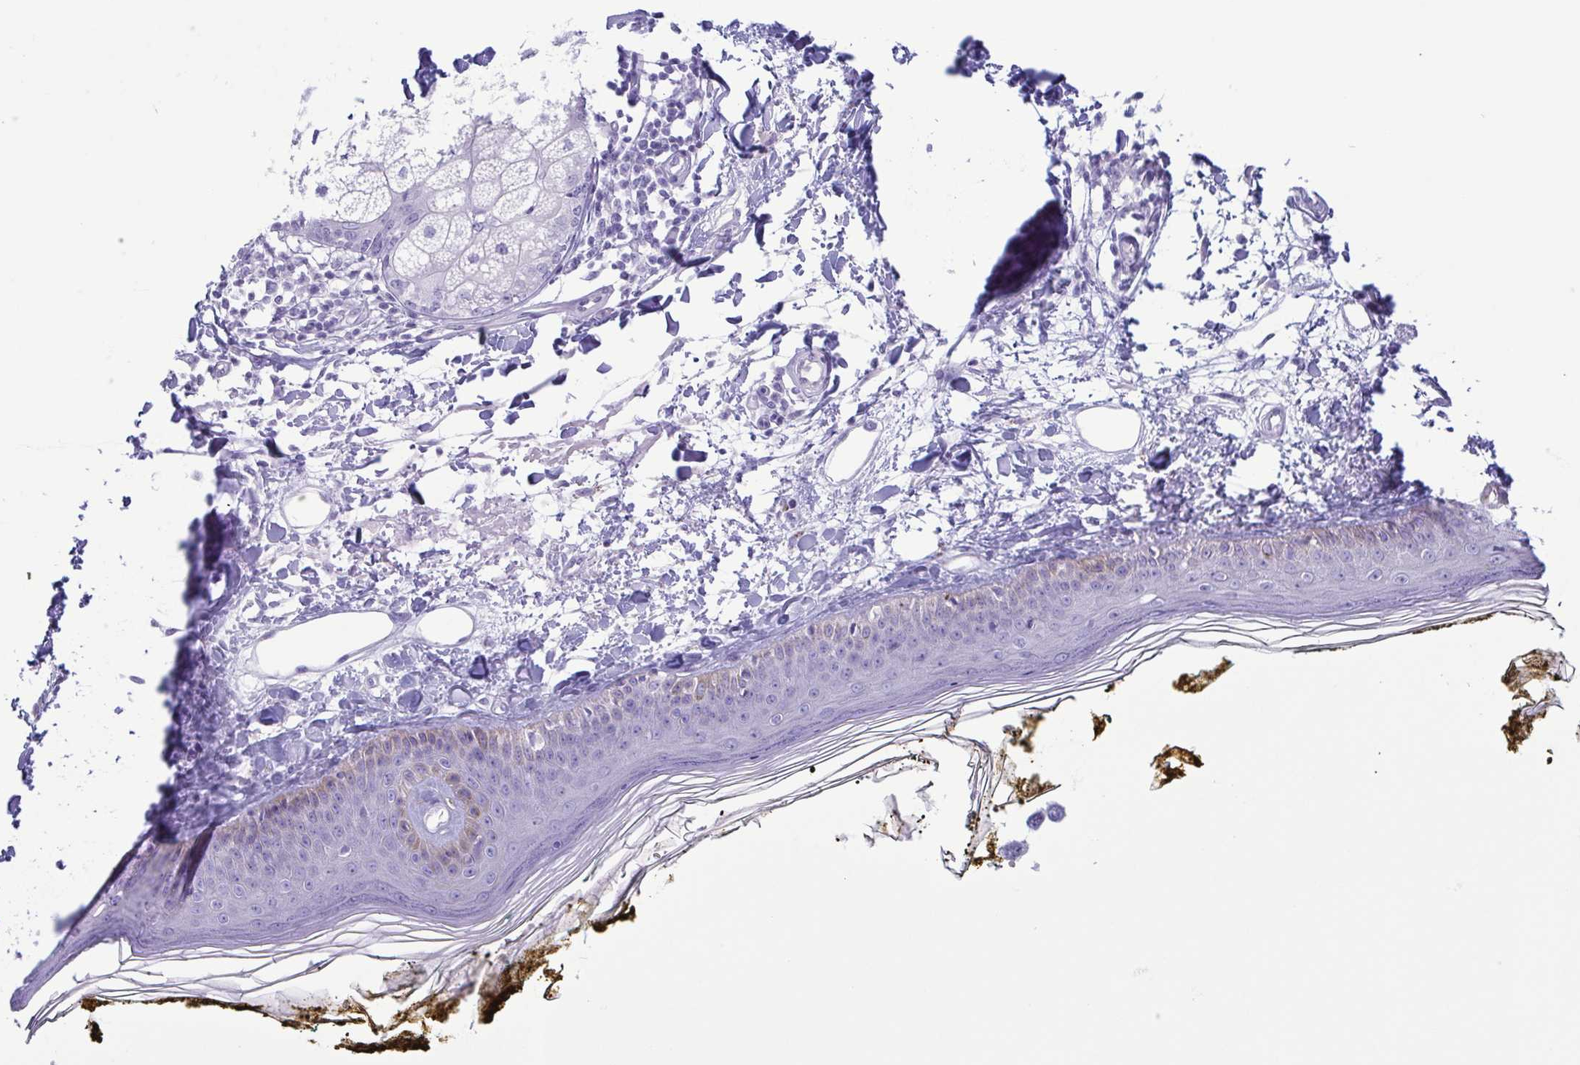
{"staining": {"intensity": "negative", "quantity": "none", "location": "none"}, "tissue": "skin", "cell_type": "Fibroblasts", "image_type": "normal", "snomed": [{"axis": "morphology", "description": "Normal tissue, NOS"}, {"axis": "topography", "description": "Skin"}], "caption": "Immunohistochemical staining of normal skin shows no significant positivity in fibroblasts. (Stains: DAB IHC with hematoxylin counter stain, Microscopy: brightfield microscopy at high magnification).", "gene": "TSPY10", "patient": {"sex": "male", "age": 76}}